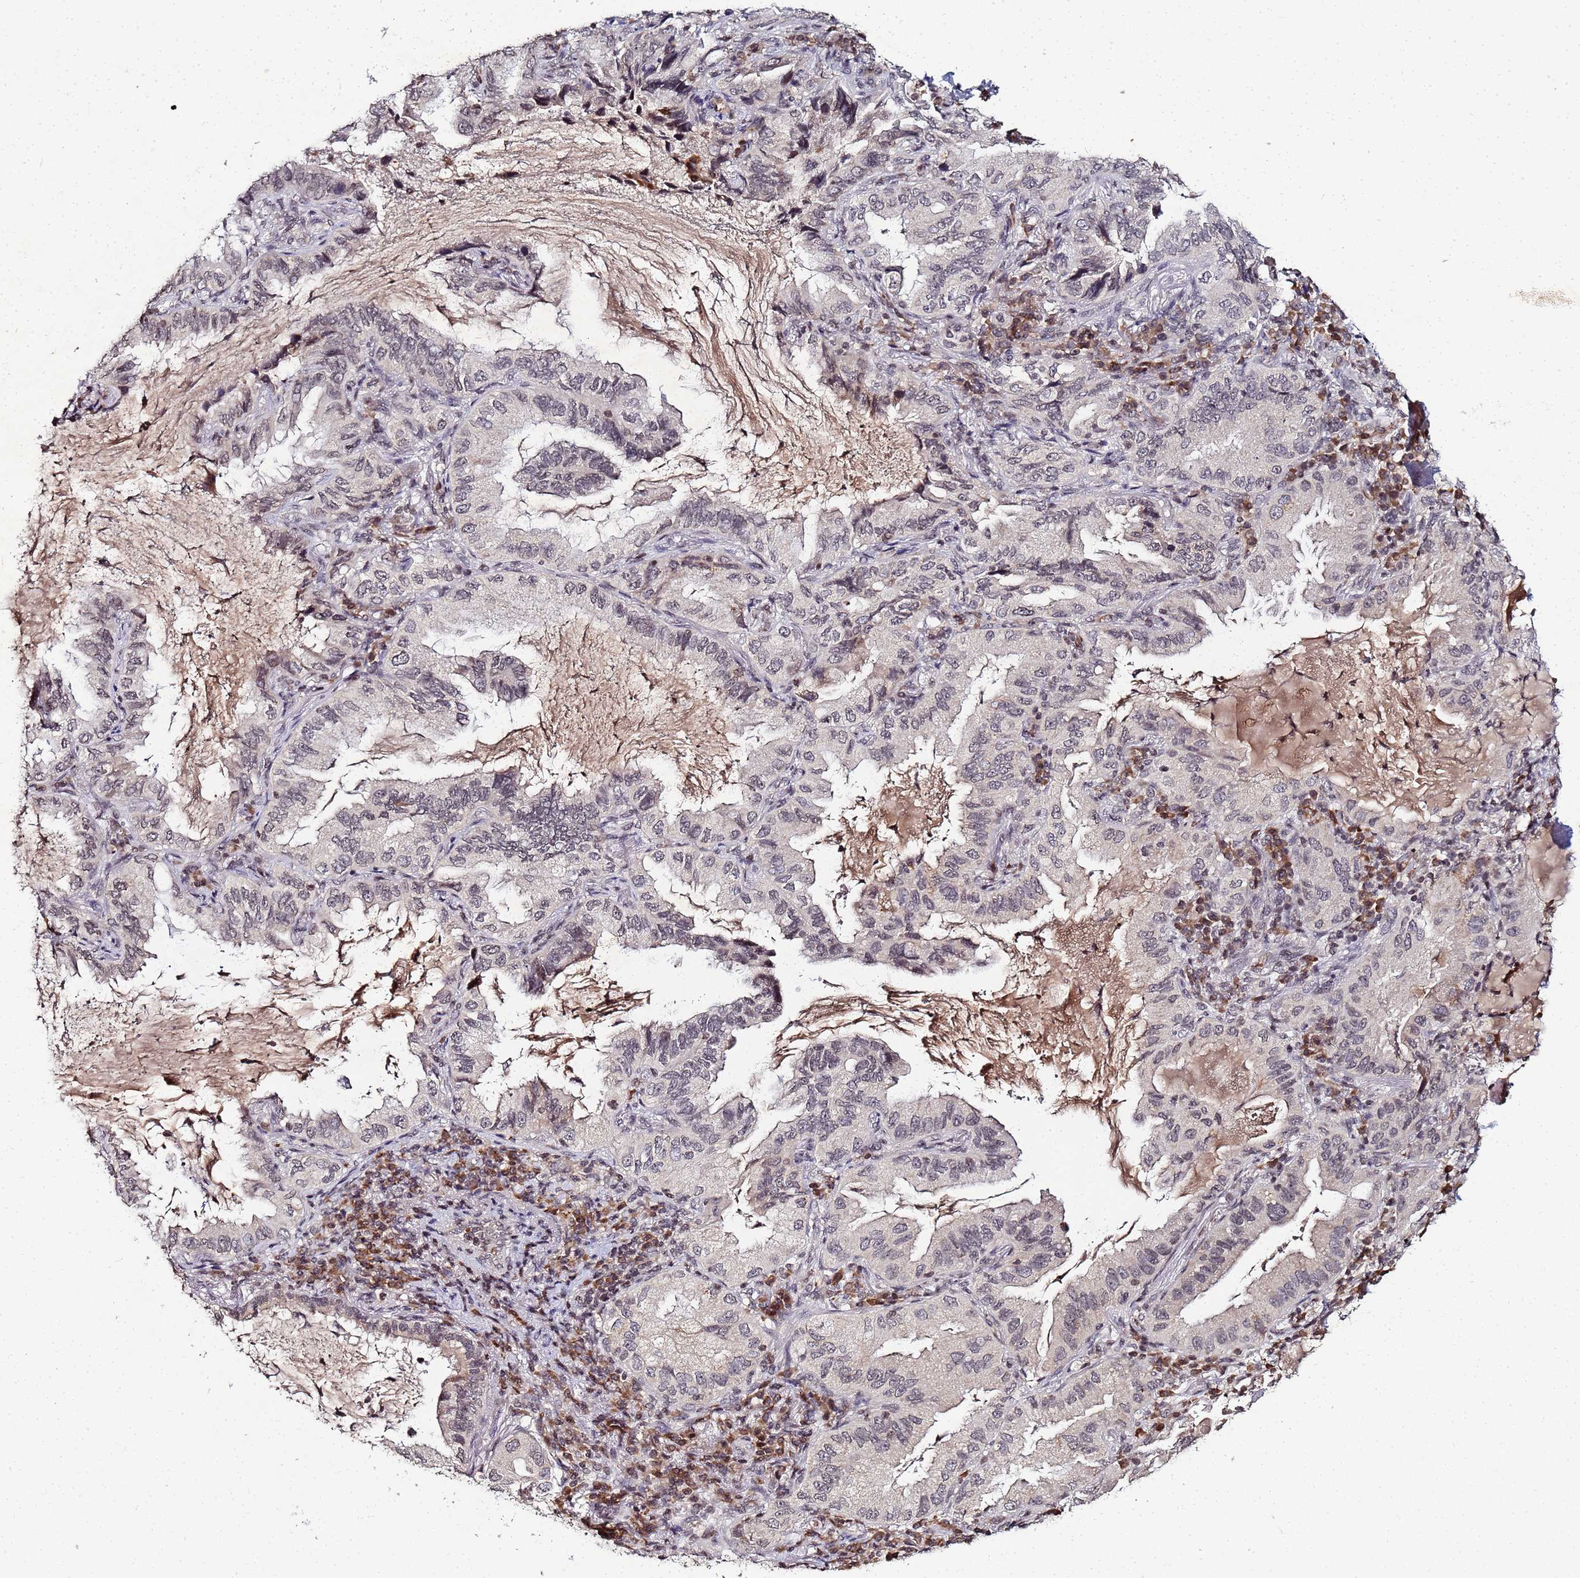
{"staining": {"intensity": "weak", "quantity": "<25%", "location": "nuclear"}, "tissue": "lung cancer", "cell_type": "Tumor cells", "image_type": "cancer", "snomed": [{"axis": "morphology", "description": "Adenocarcinoma, NOS"}, {"axis": "topography", "description": "Lung"}], "caption": "High power microscopy histopathology image of an IHC micrograph of adenocarcinoma (lung), revealing no significant expression in tumor cells.", "gene": "FZD4", "patient": {"sex": "female", "age": 69}}